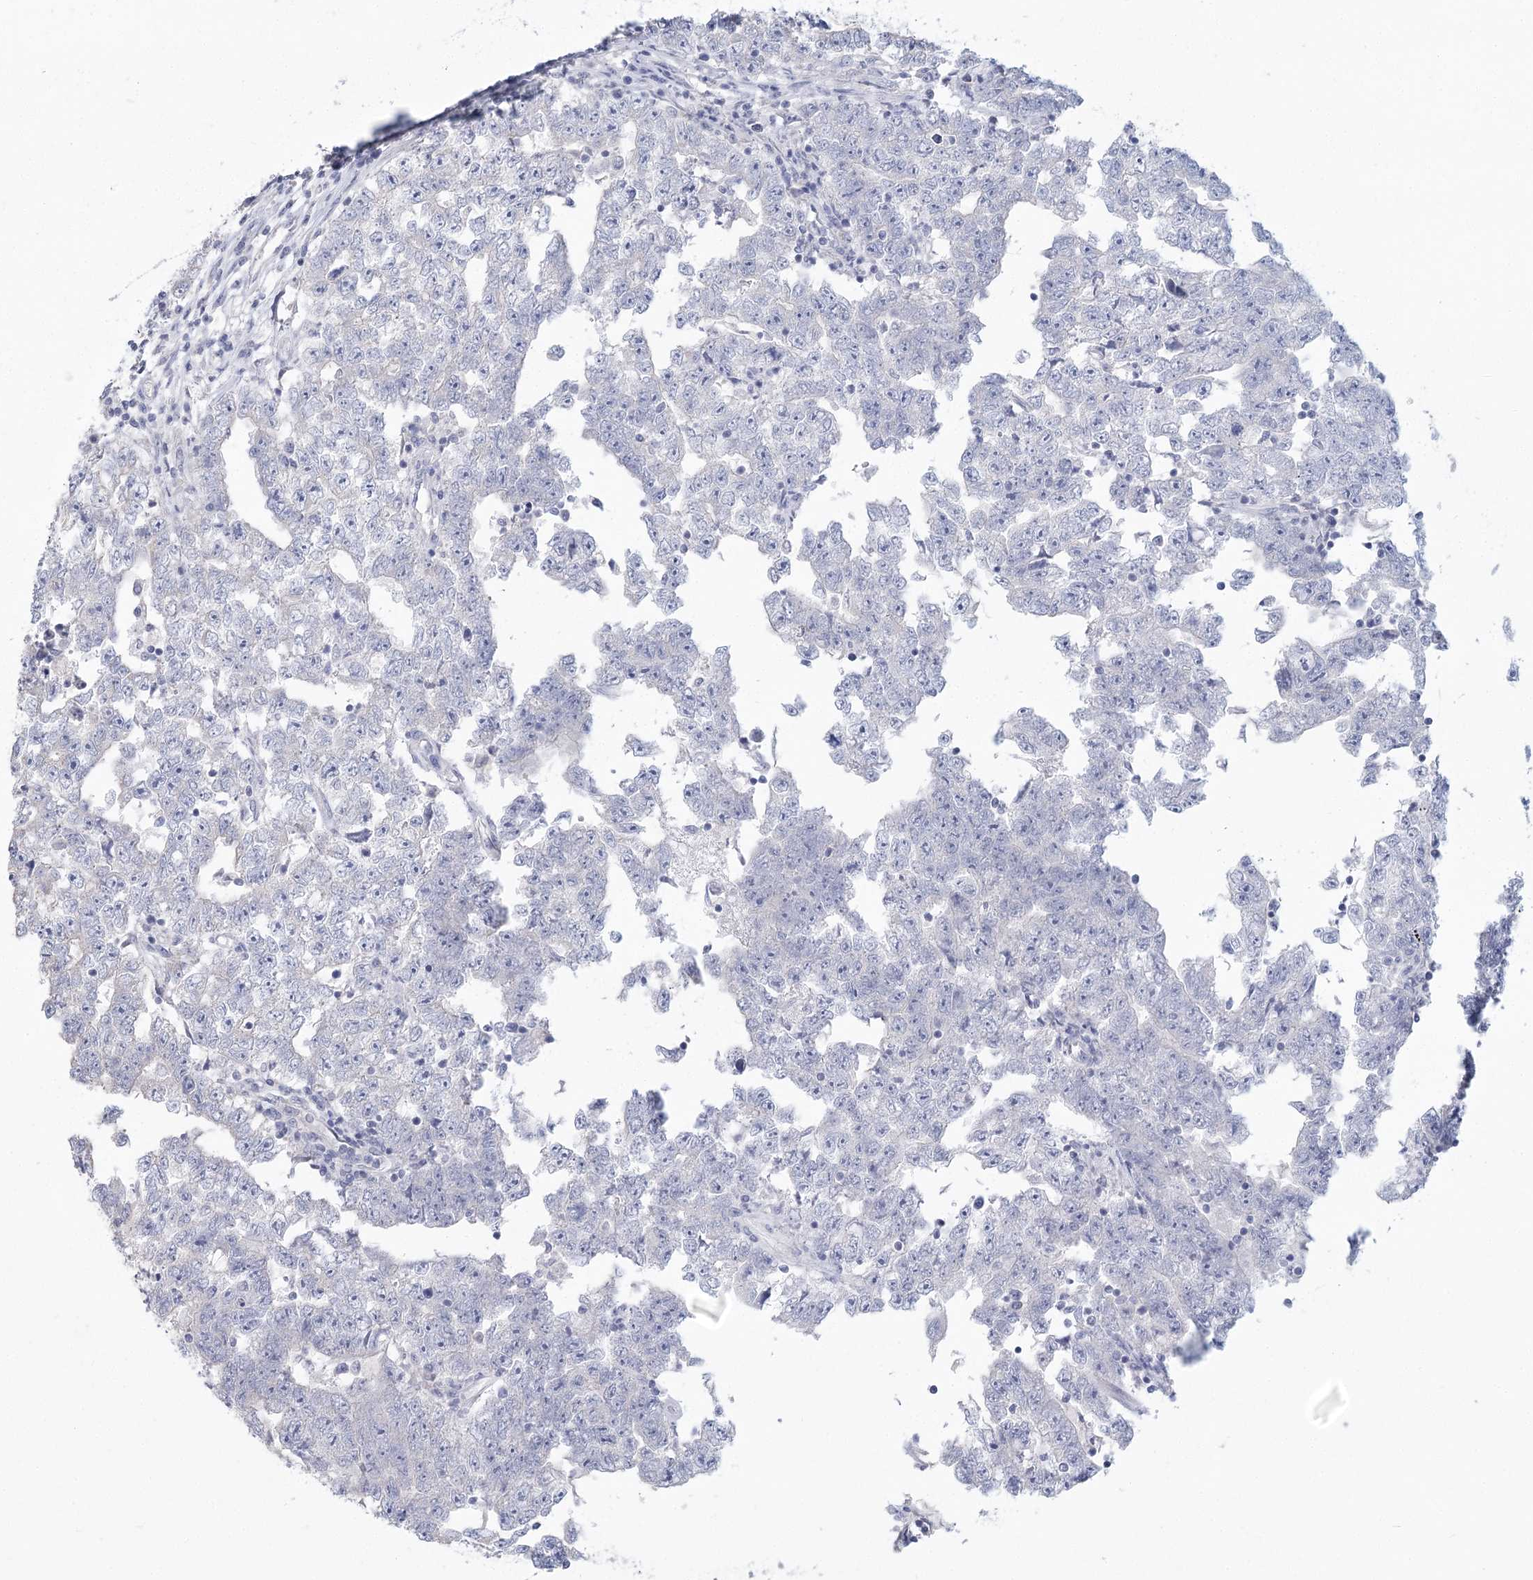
{"staining": {"intensity": "negative", "quantity": "none", "location": "none"}, "tissue": "testis cancer", "cell_type": "Tumor cells", "image_type": "cancer", "snomed": [{"axis": "morphology", "description": "Carcinoma, Embryonal, NOS"}, {"axis": "topography", "description": "Testis"}], "caption": "A photomicrograph of embryonal carcinoma (testis) stained for a protein demonstrates no brown staining in tumor cells. (DAB immunohistochemistry (IHC) visualized using brightfield microscopy, high magnification).", "gene": "CNTLN", "patient": {"sex": "male", "age": 25}}